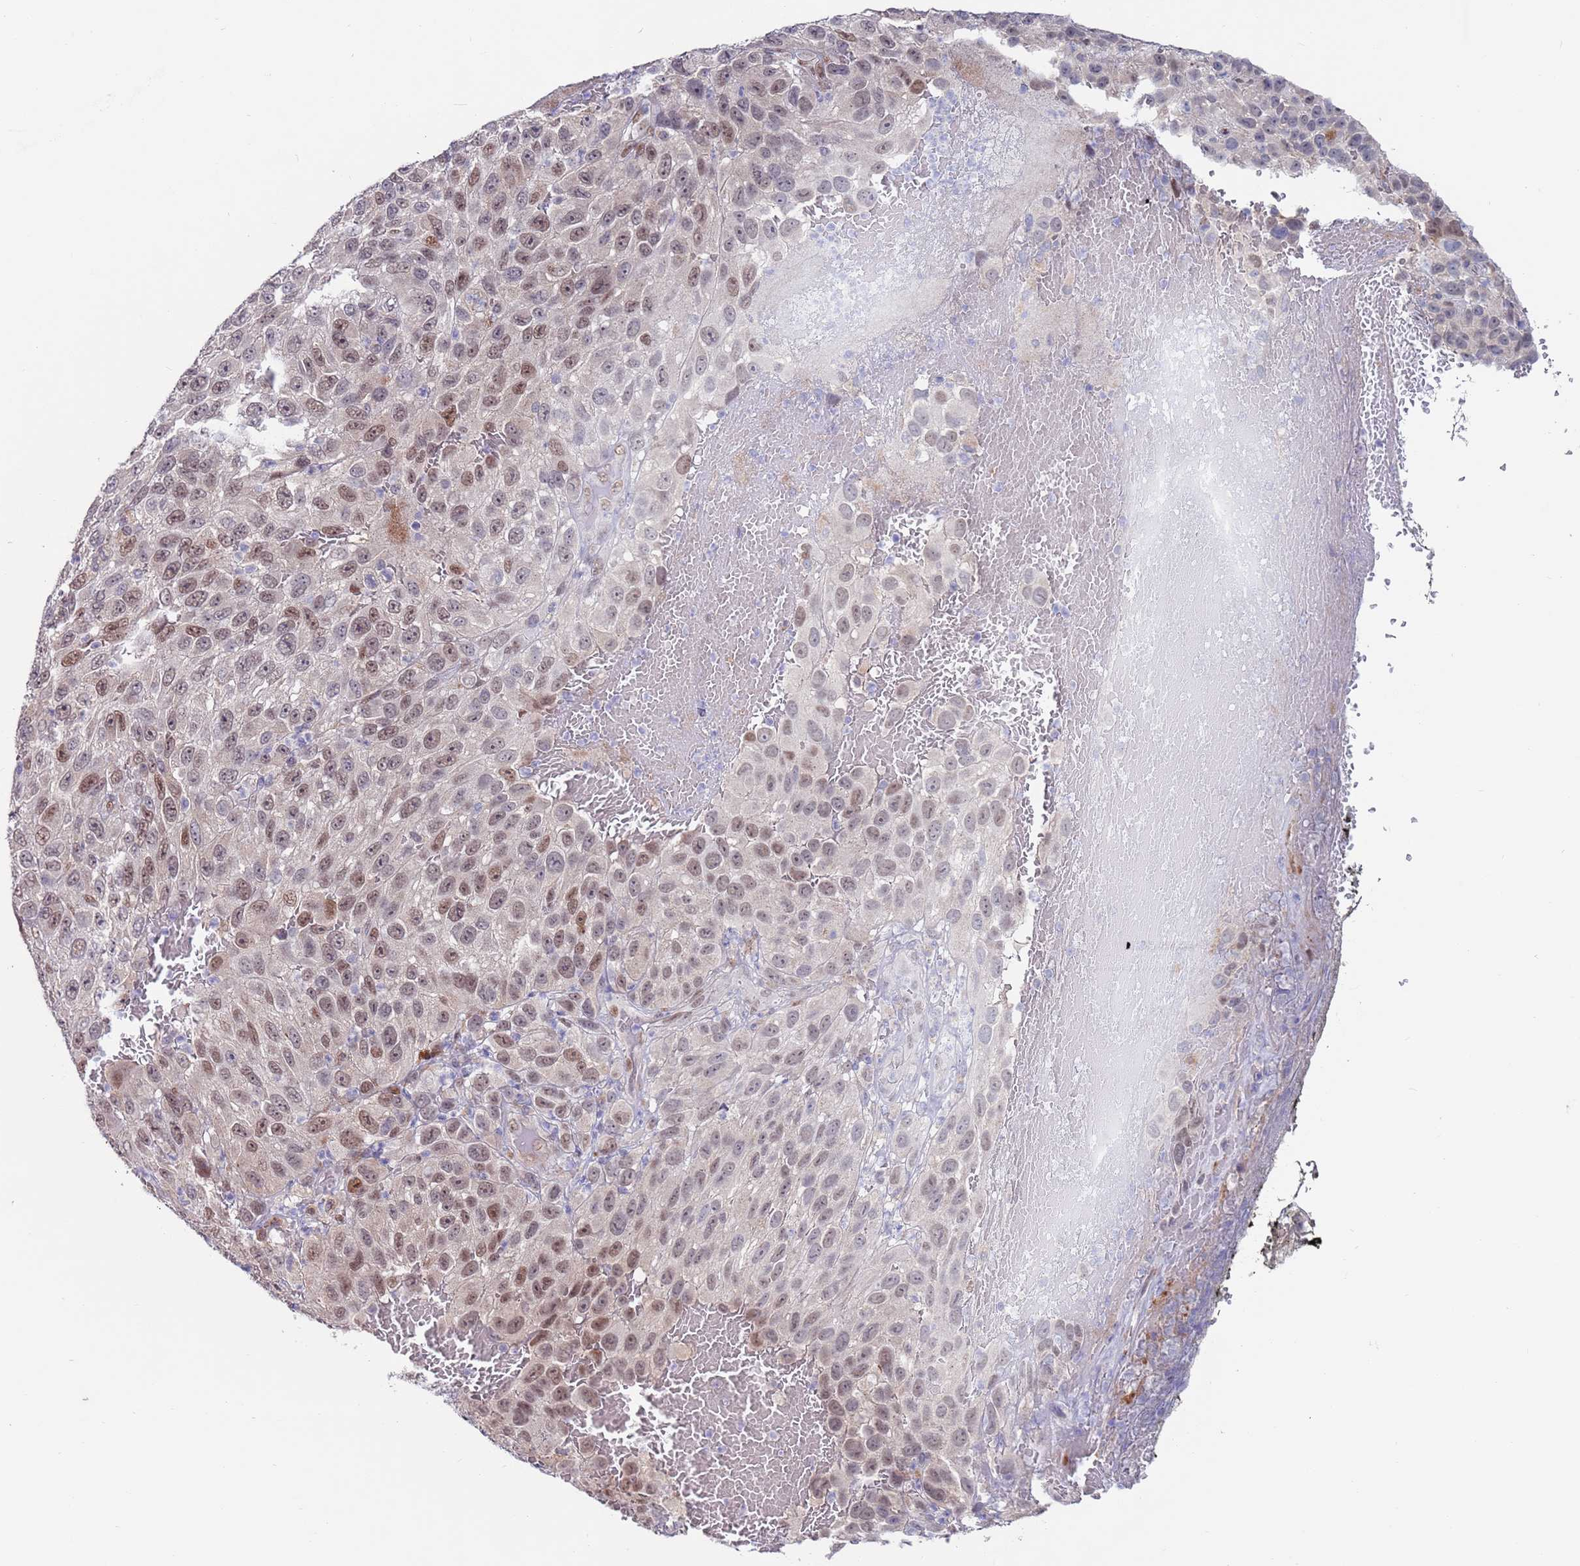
{"staining": {"intensity": "moderate", "quantity": "25%-75%", "location": "nuclear"}, "tissue": "melanoma", "cell_type": "Tumor cells", "image_type": "cancer", "snomed": [{"axis": "morphology", "description": "Normal tissue, NOS"}, {"axis": "morphology", "description": "Malignant melanoma, NOS"}, {"axis": "topography", "description": "Skin"}], "caption": "A photomicrograph of human melanoma stained for a protein shows moderate nuclear brown staining in tumor cells.", "gene": "FBXO27", "patient": {"sex": "female", "age": 96}}